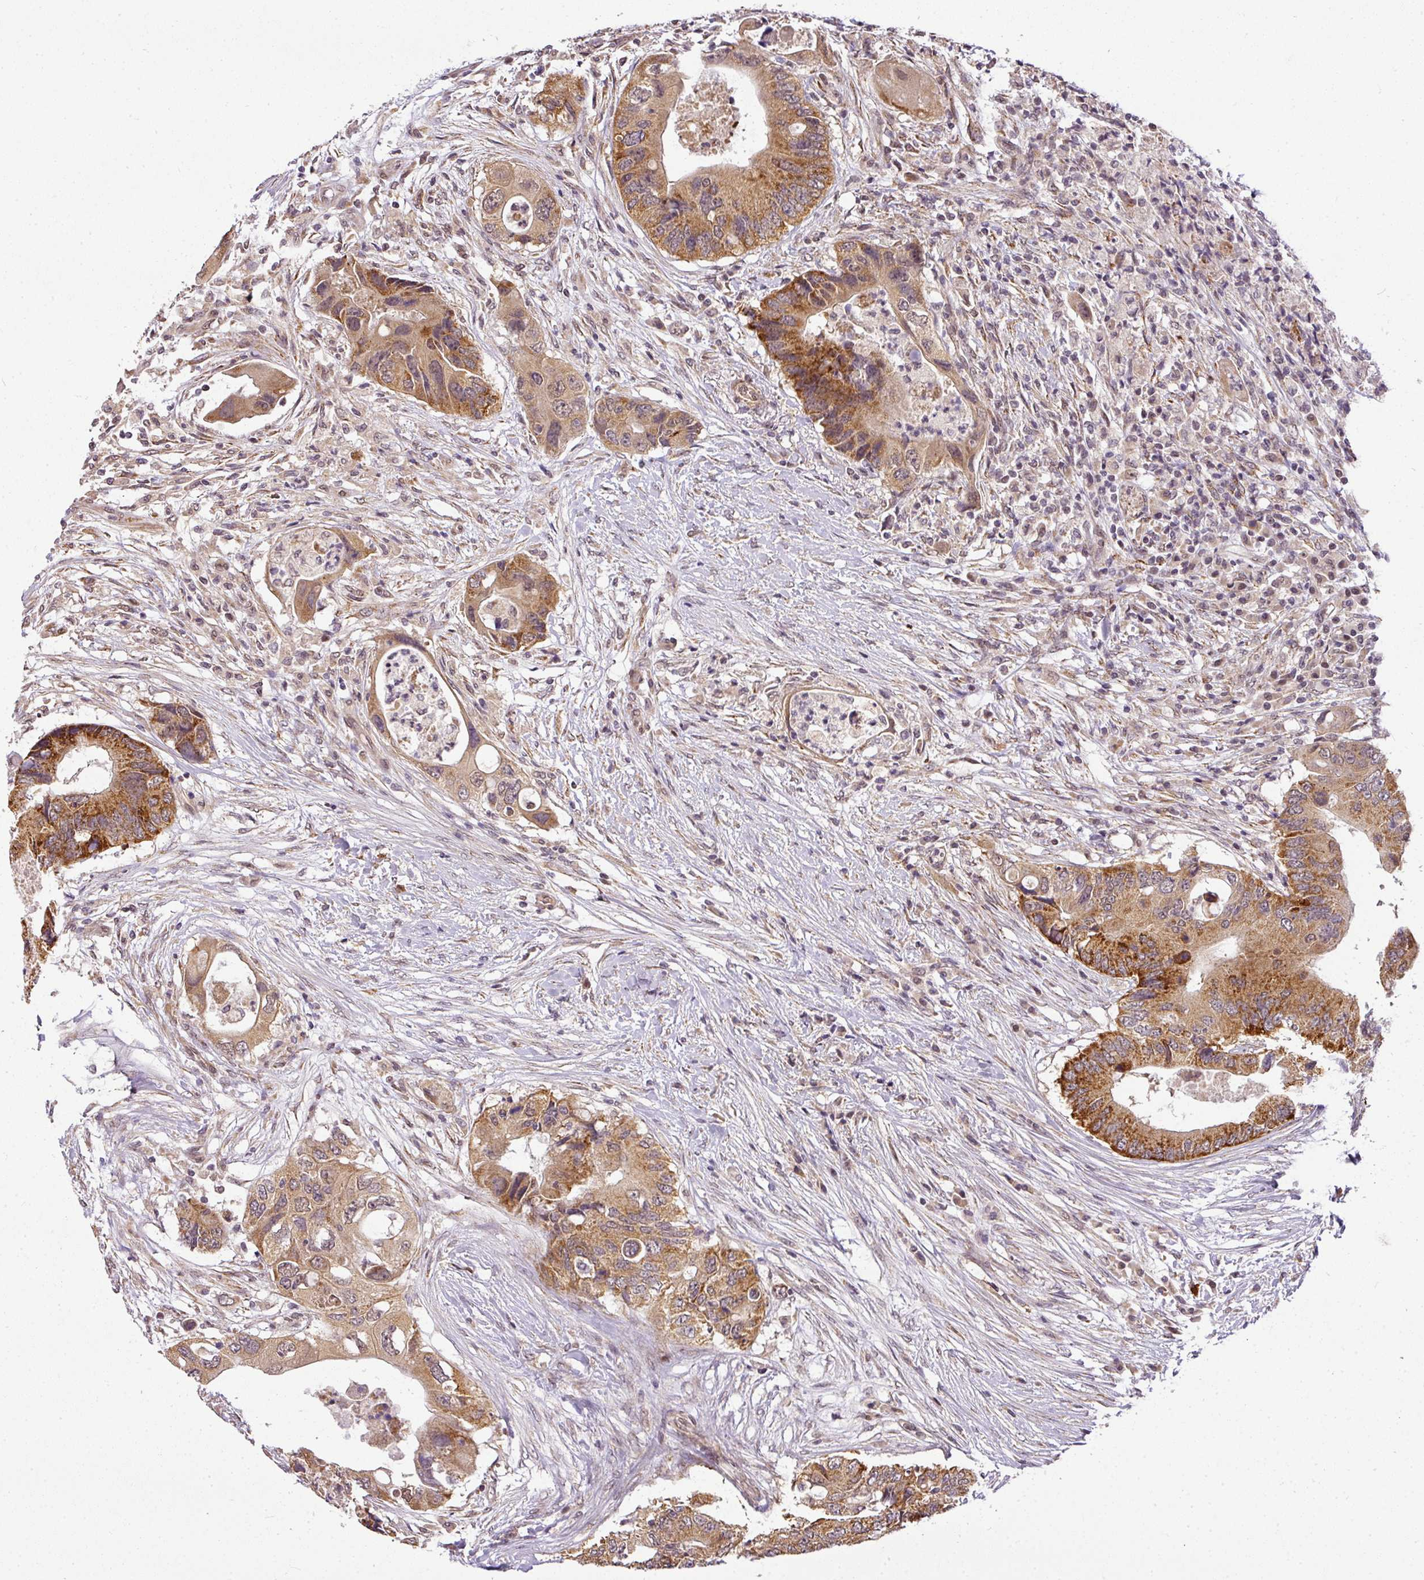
{"staining": {"intensity": "strong", "quantity": ">75%", "location": "cytoplasmic/membranous"}, "tissue": "colorectal cancer", "cell_type": "Tumor cells", "image_type": "cancer", "snomed": [{"axis": "morphology", "description": "Adenocarcinoma, NOS"}, {"axis": "topography", "description": "Colon"}], "caption": "Protein analysis of adenocarcinoma (colorectal) tissue displays strong cytoplasmic/membranous staining in about >75% of tumor cells.", "gene": "C1orf226", "patient": {"sex": "male", "age": 71}}